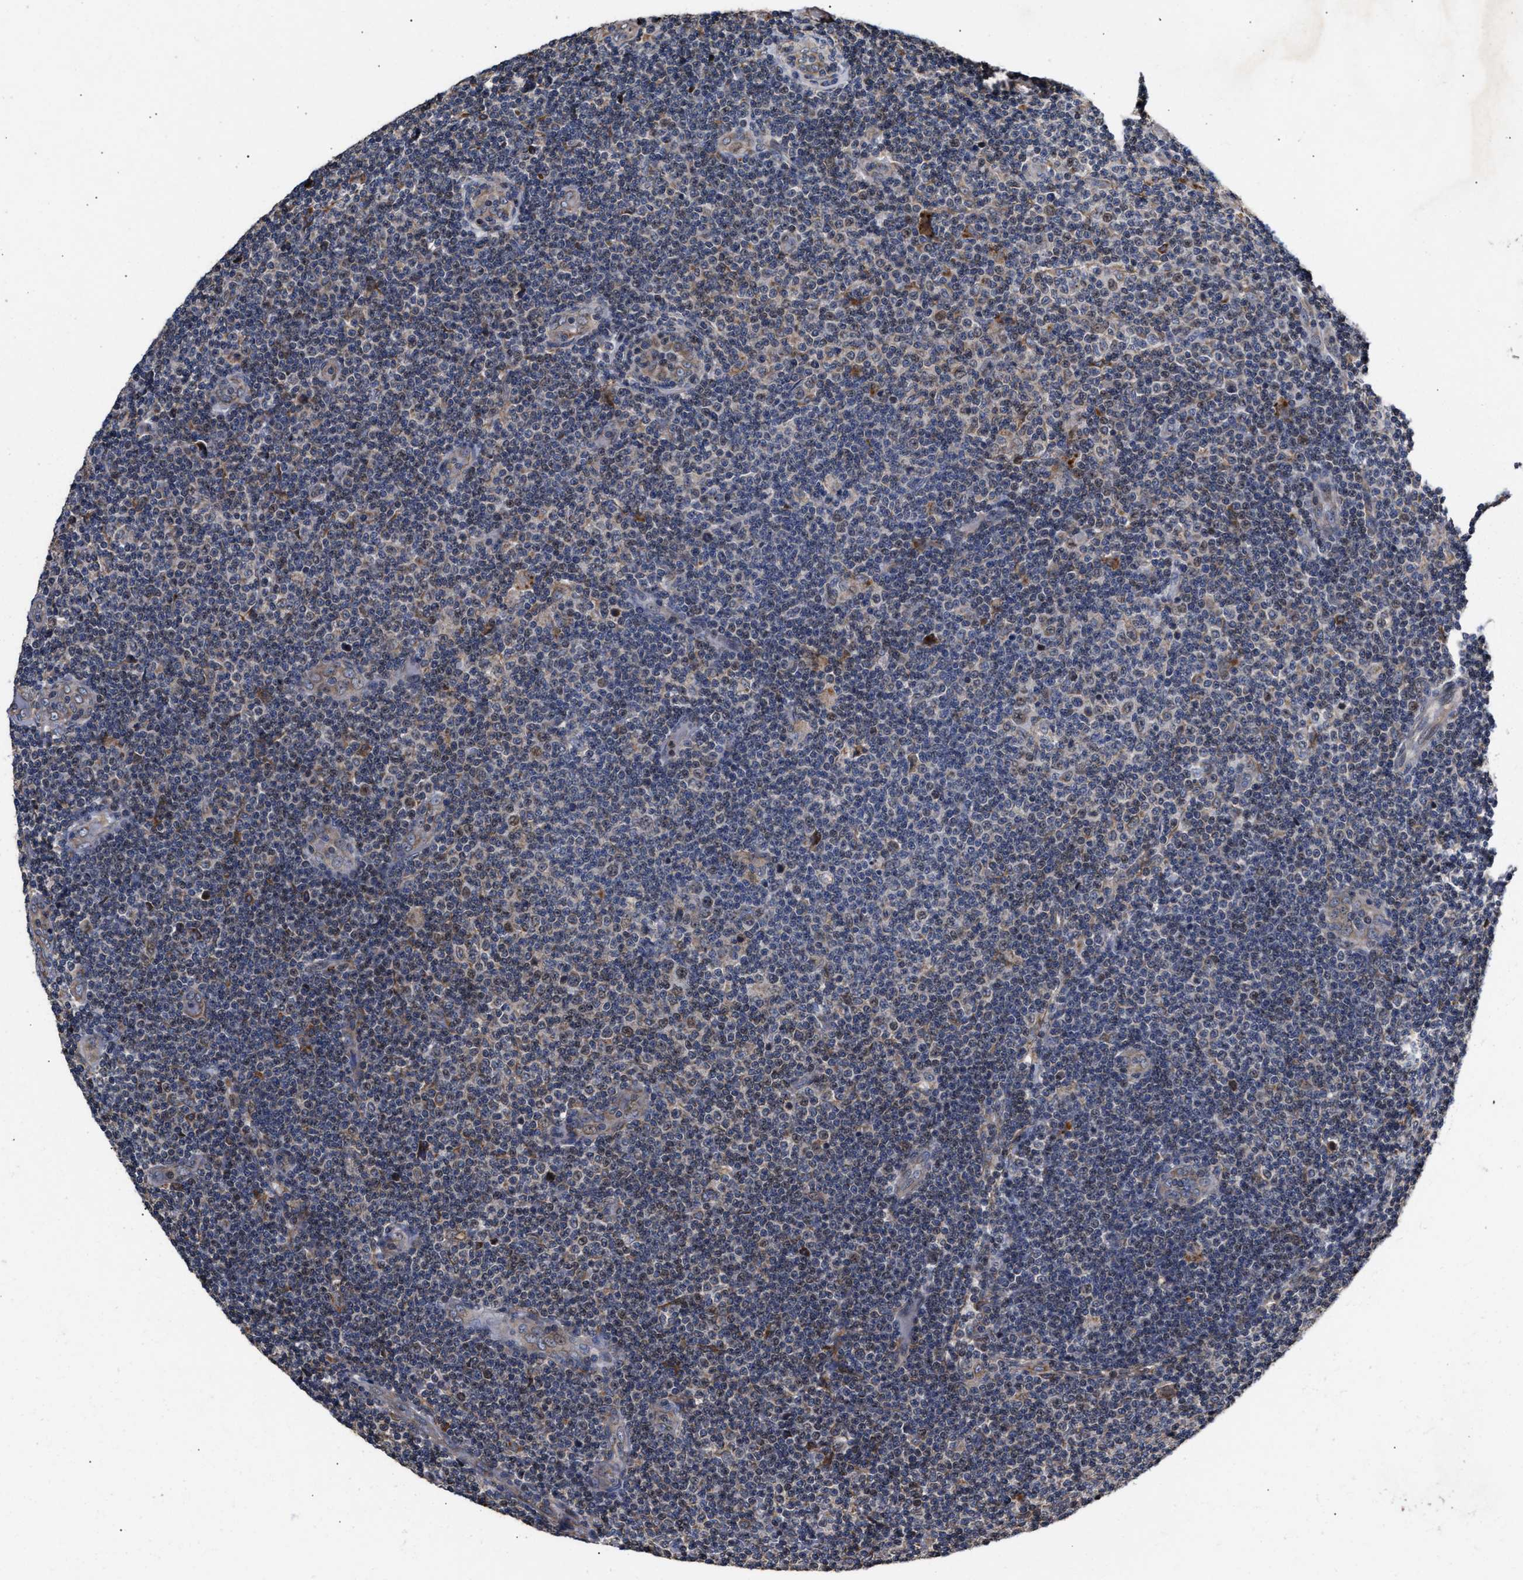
{"staining": {"intensity": "moderate", "quantity": "<25%", "location": "cytoplasmic/membranous"}, "tissue": "lymphoma", "cell_type": "Tumor cells", "image_type": "cancer", "snomed": [{"axis": "morphology", "description": "Malignant lymphoma, non-Hodgkin's type, Low grade"}, {"axis": "topography", "description": "Lymph node"}], "caption": "This is an image of IHC staining of low-grade malignant lymphoma, non-Hodgkin's type, which shows moderate staining in the cytoplasmic/membranous of tumor cells.", "gene": "GOSR1", "patient": {"sex": "male", "age": 83}}